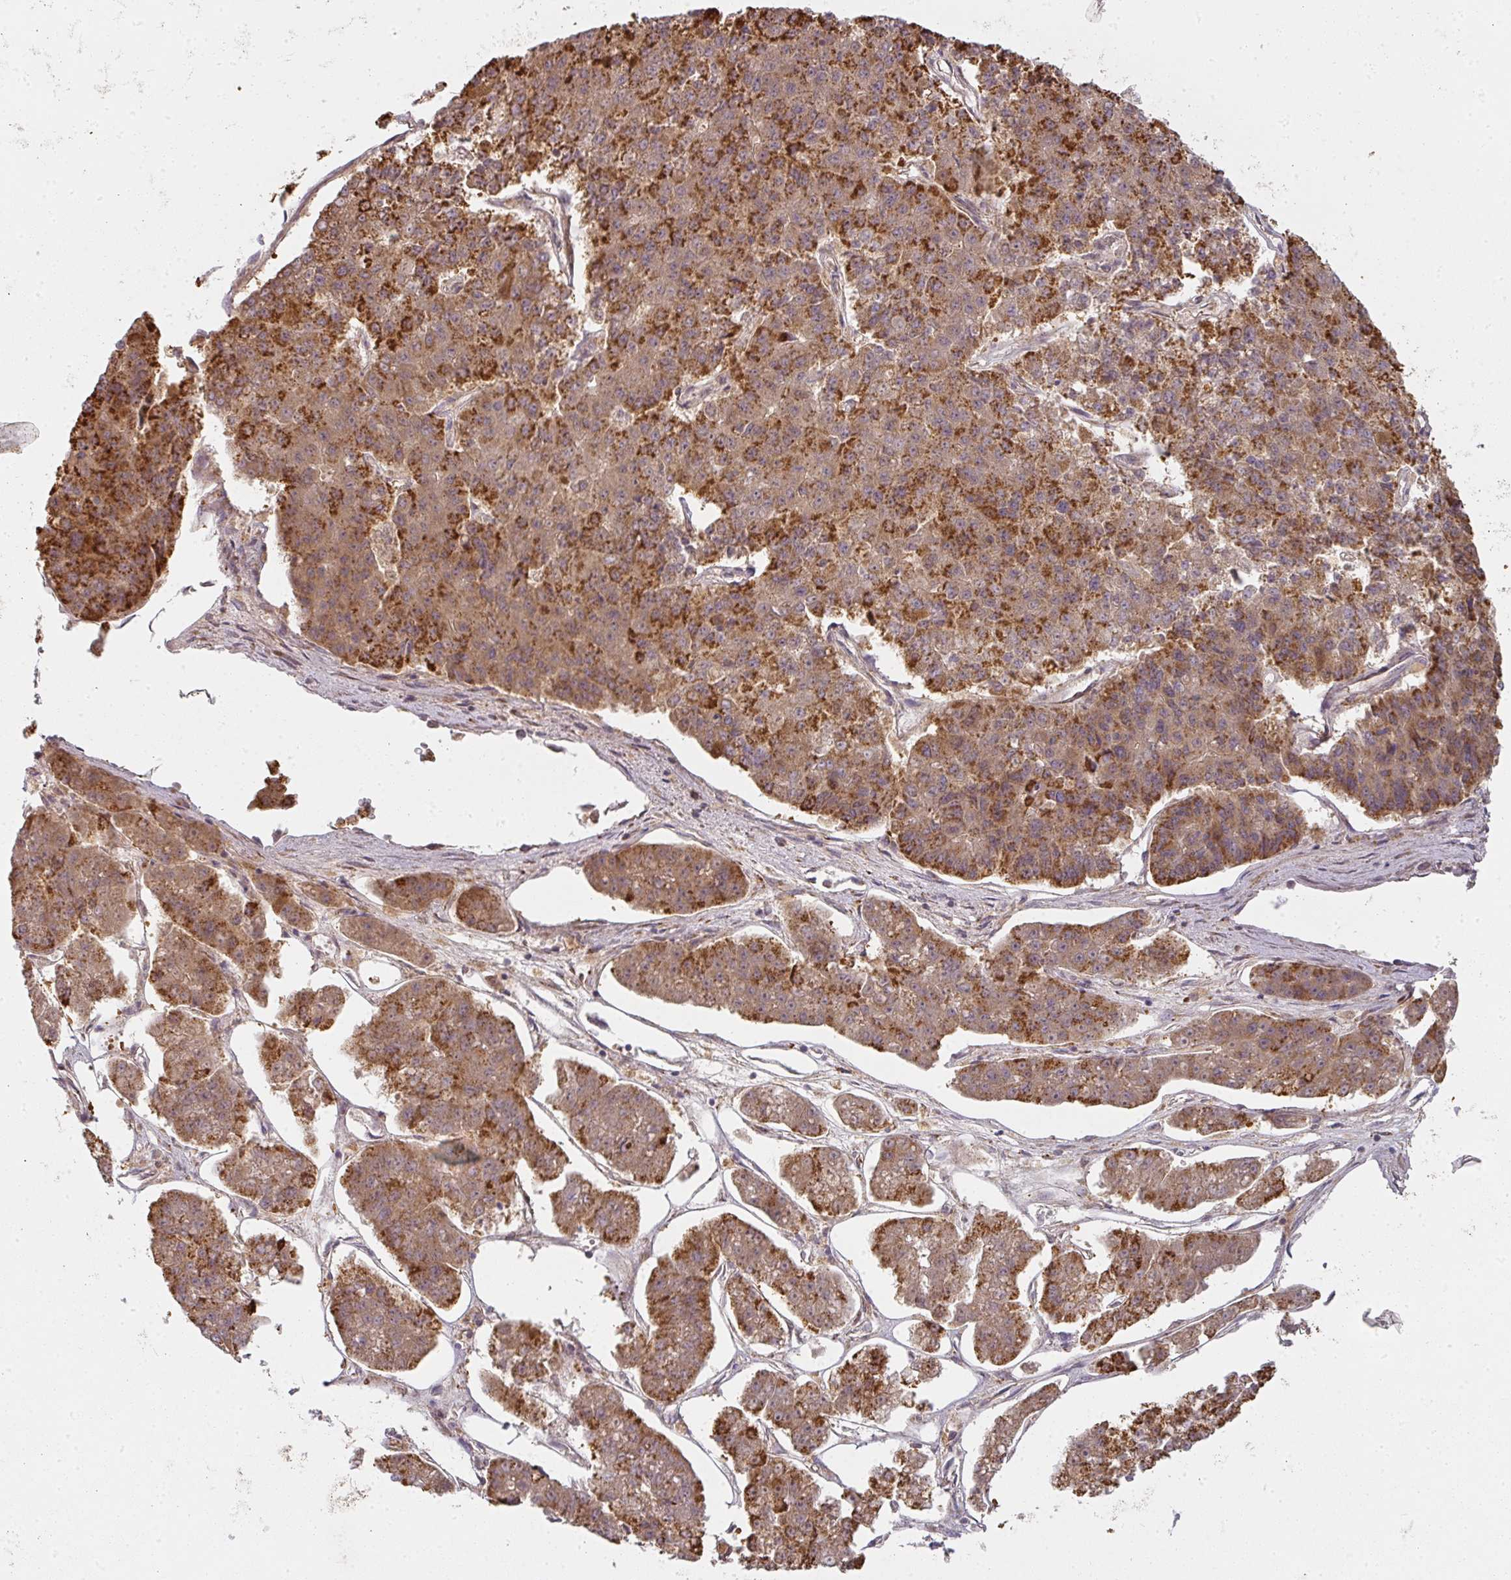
{"staining": {"intensity": "strong", "quantity": ">75%", "location": "cytoplasmic/membranous"}, "tissue": "pancreatic cancer", "cell_type": "Tumor cells", "image_type": "cancer", "snomed": [{"axis": "morphology", "description": "Adenocarcinoma, NOS"}, {"axis": "topography", "description": "Pancreas"}], "caption": "Pancreatic adenocarcinoma tissue displays strong cytoplasmic/membranous staining in about >75% of tumor cells", "gene": "CNOT1", "patient": {"sex": "male", "age": 50}}